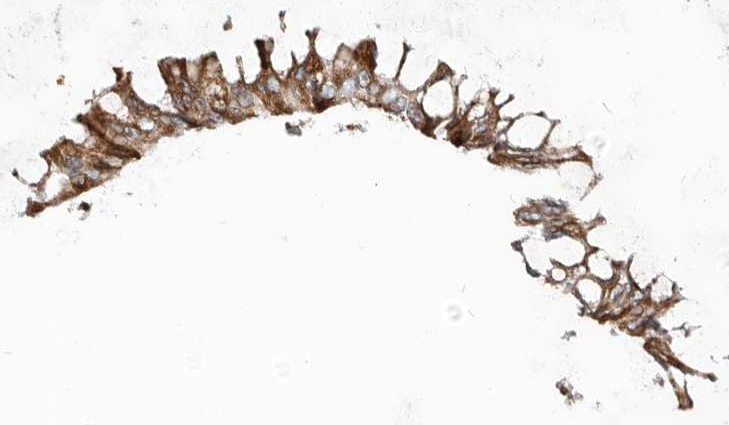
{"staining": {"intensity": "moderate", "quantity": ">75%", "location": "cytoplasmic/membranous"}, "tissue": "ovarian cancer", "cell_type": "Tumor cells", "image_type": "cancer", "snomed": [{"axis": "morphology", "description": "Carcinoma, endometroid"}, {"axis": "topography", "description": "Ovary"}], "caption": "This micrograph exhibits IHC staining of ovarian cancer (endometroid carcinoma), with medium moderate cytoplasmic/membranous positivity in approximately >75% of tumor cells.", "gene": "NPY4R", "patient": {"sex": "female", "age": 62}}